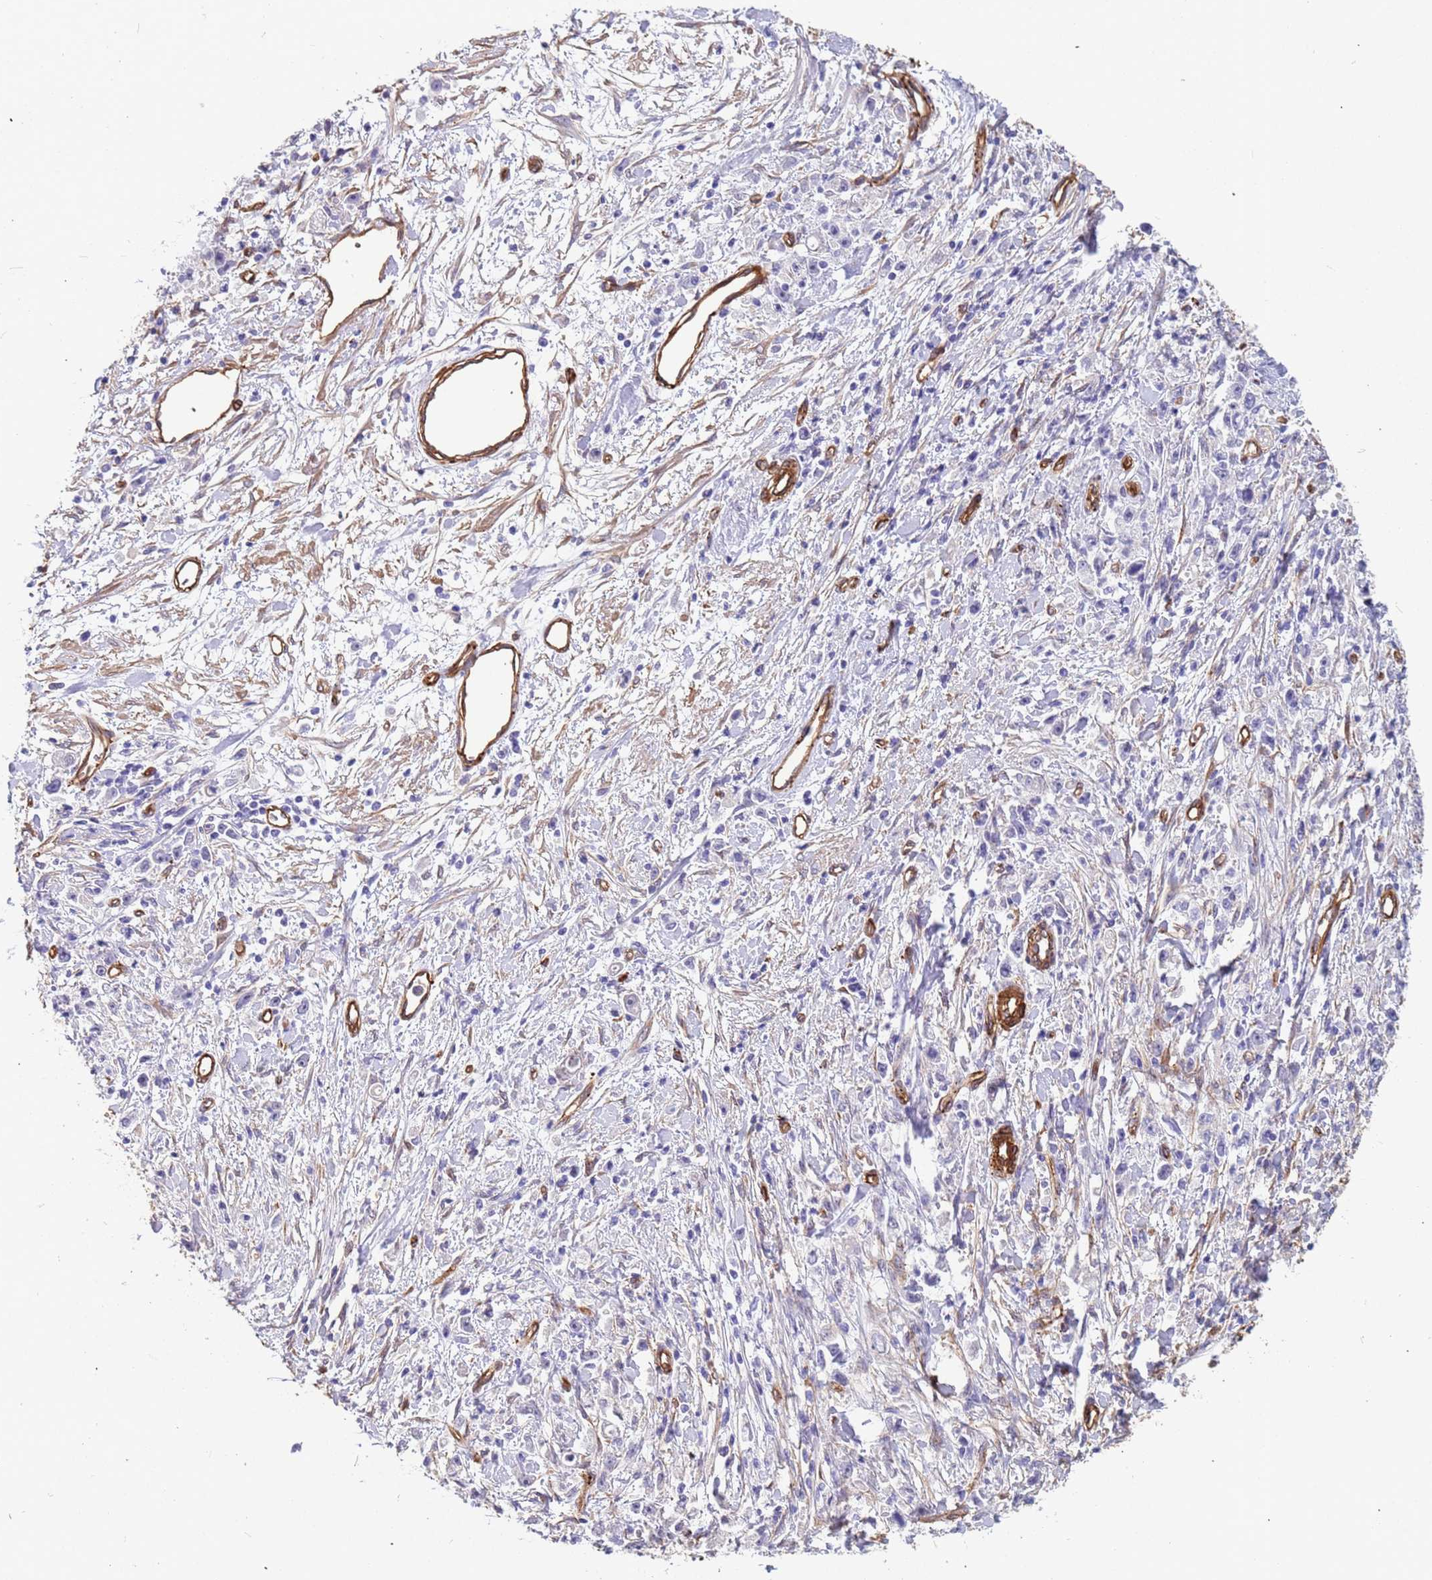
{"staining": {"intensity": "negative", "quantity": "none", "location": "none"}, "tissue": "stomach cancer", "cell_type": "Tumor cells", "image_type": "cancer", "snomed": [{"axis": "morphology", "description": "Adenocarcinoma, NOS"}, {"axis": "topography", "description": "Stomach"}], "caption": "DAB (3,3'-diaminobenzidine) immunohistochemical staining of human stomach cancer (adenocarcinoma) exhibits no significant staining in tumor cells.", "gene": "EHD2", "patient": {"sex": "female", "age": 59}}